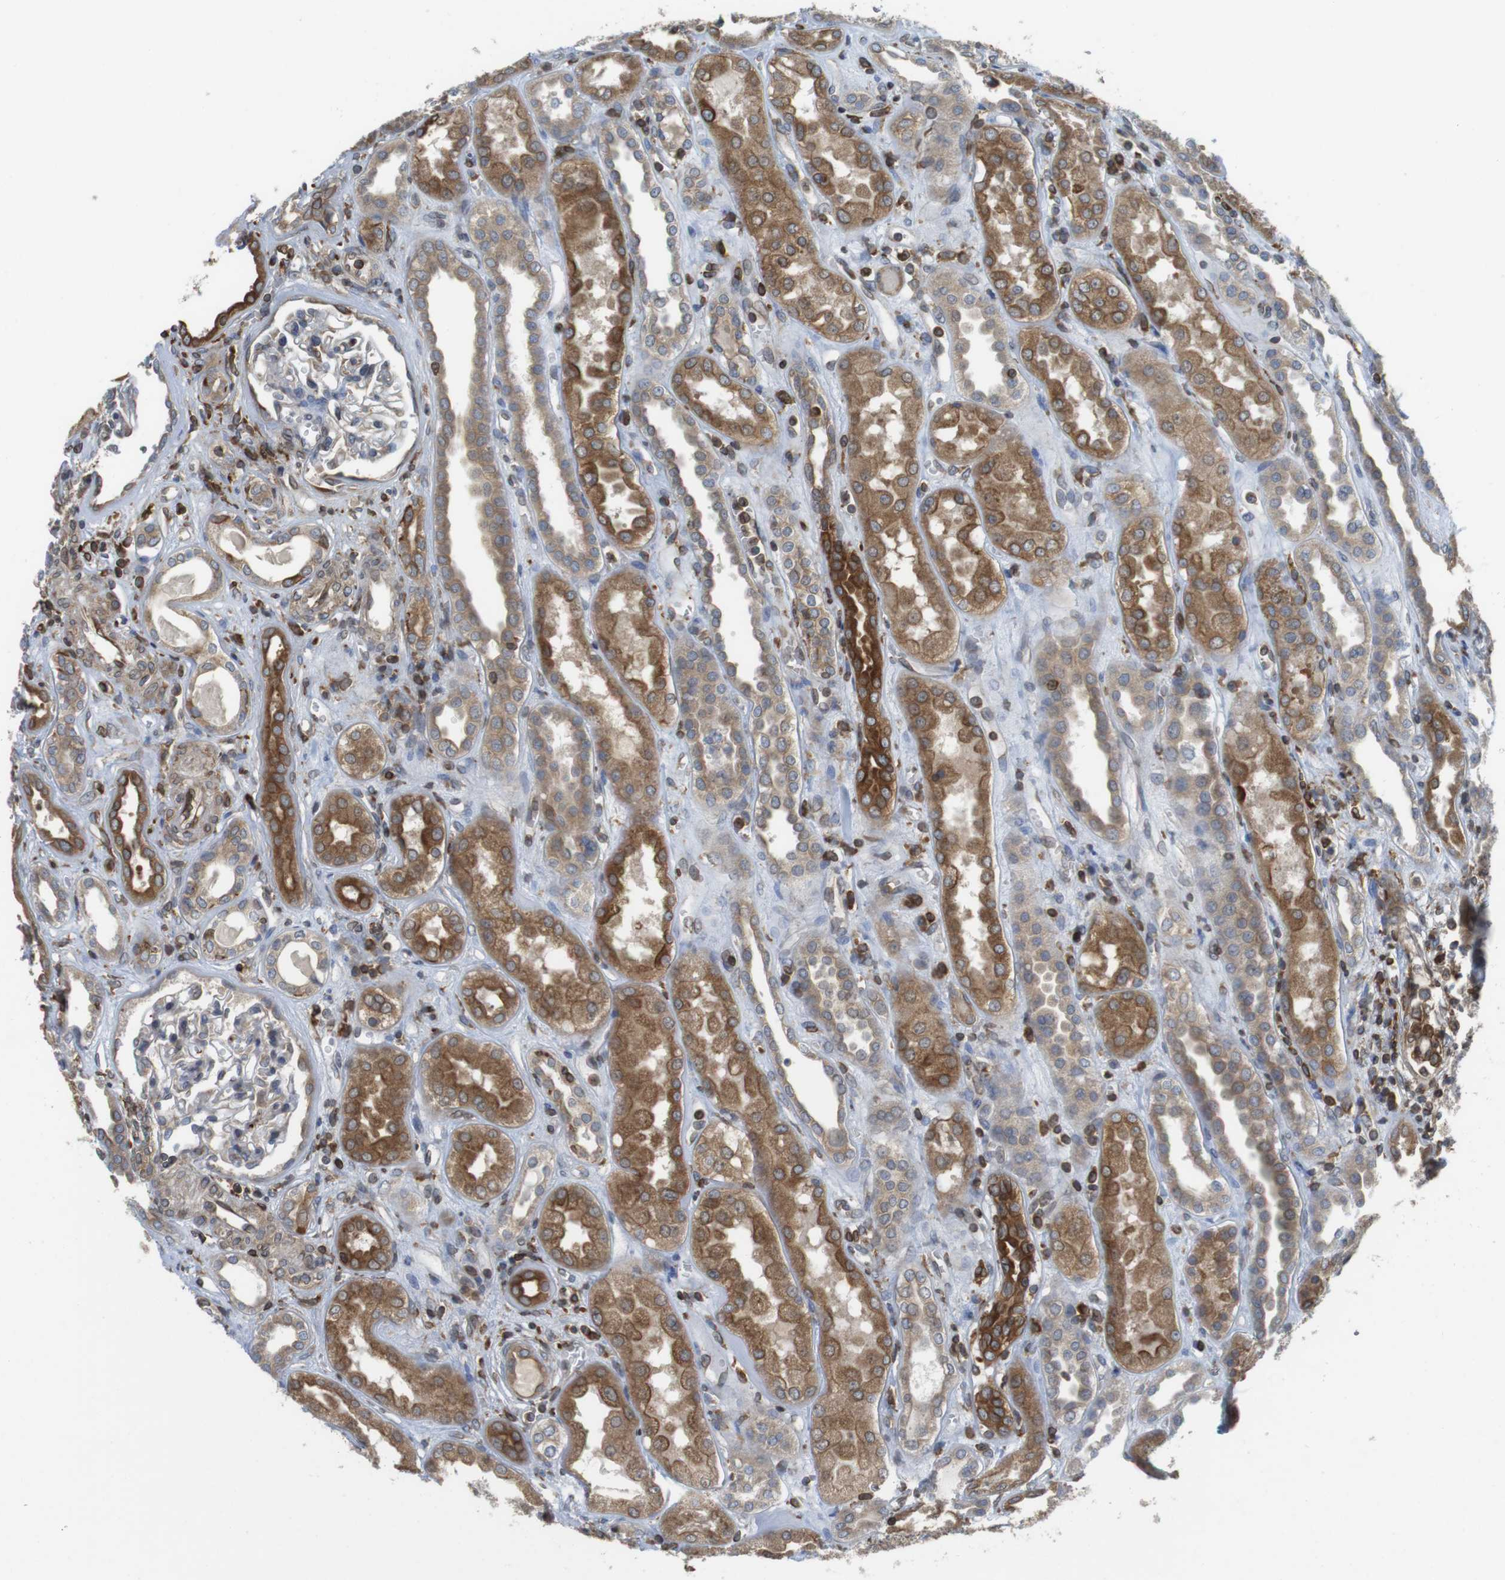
{"staining": {"intensity": "moderate", "quantity": "<25%", "location": "cytoplasmic/membranous,nuclear"}, "tissue": "kidney", "cell_type": "Cells in glomeruli", "image_type": "normal", "snomed": [{"axis": "morphology", "description": "Normal tissue, NOS"}, {"axis": "topography", "description": "Kidney"}], "caption": "High-power microscopy captured an immunohistochemistry micrograph of unremarkable kidney, revealing moderate cytoplasmic/membranous,nuclear staining in about <25% of cells in glomeruli. Nuclei are stained in blue.", "gene": "ARL6IP5", "patient": {"sex": "male", "age": 59}}